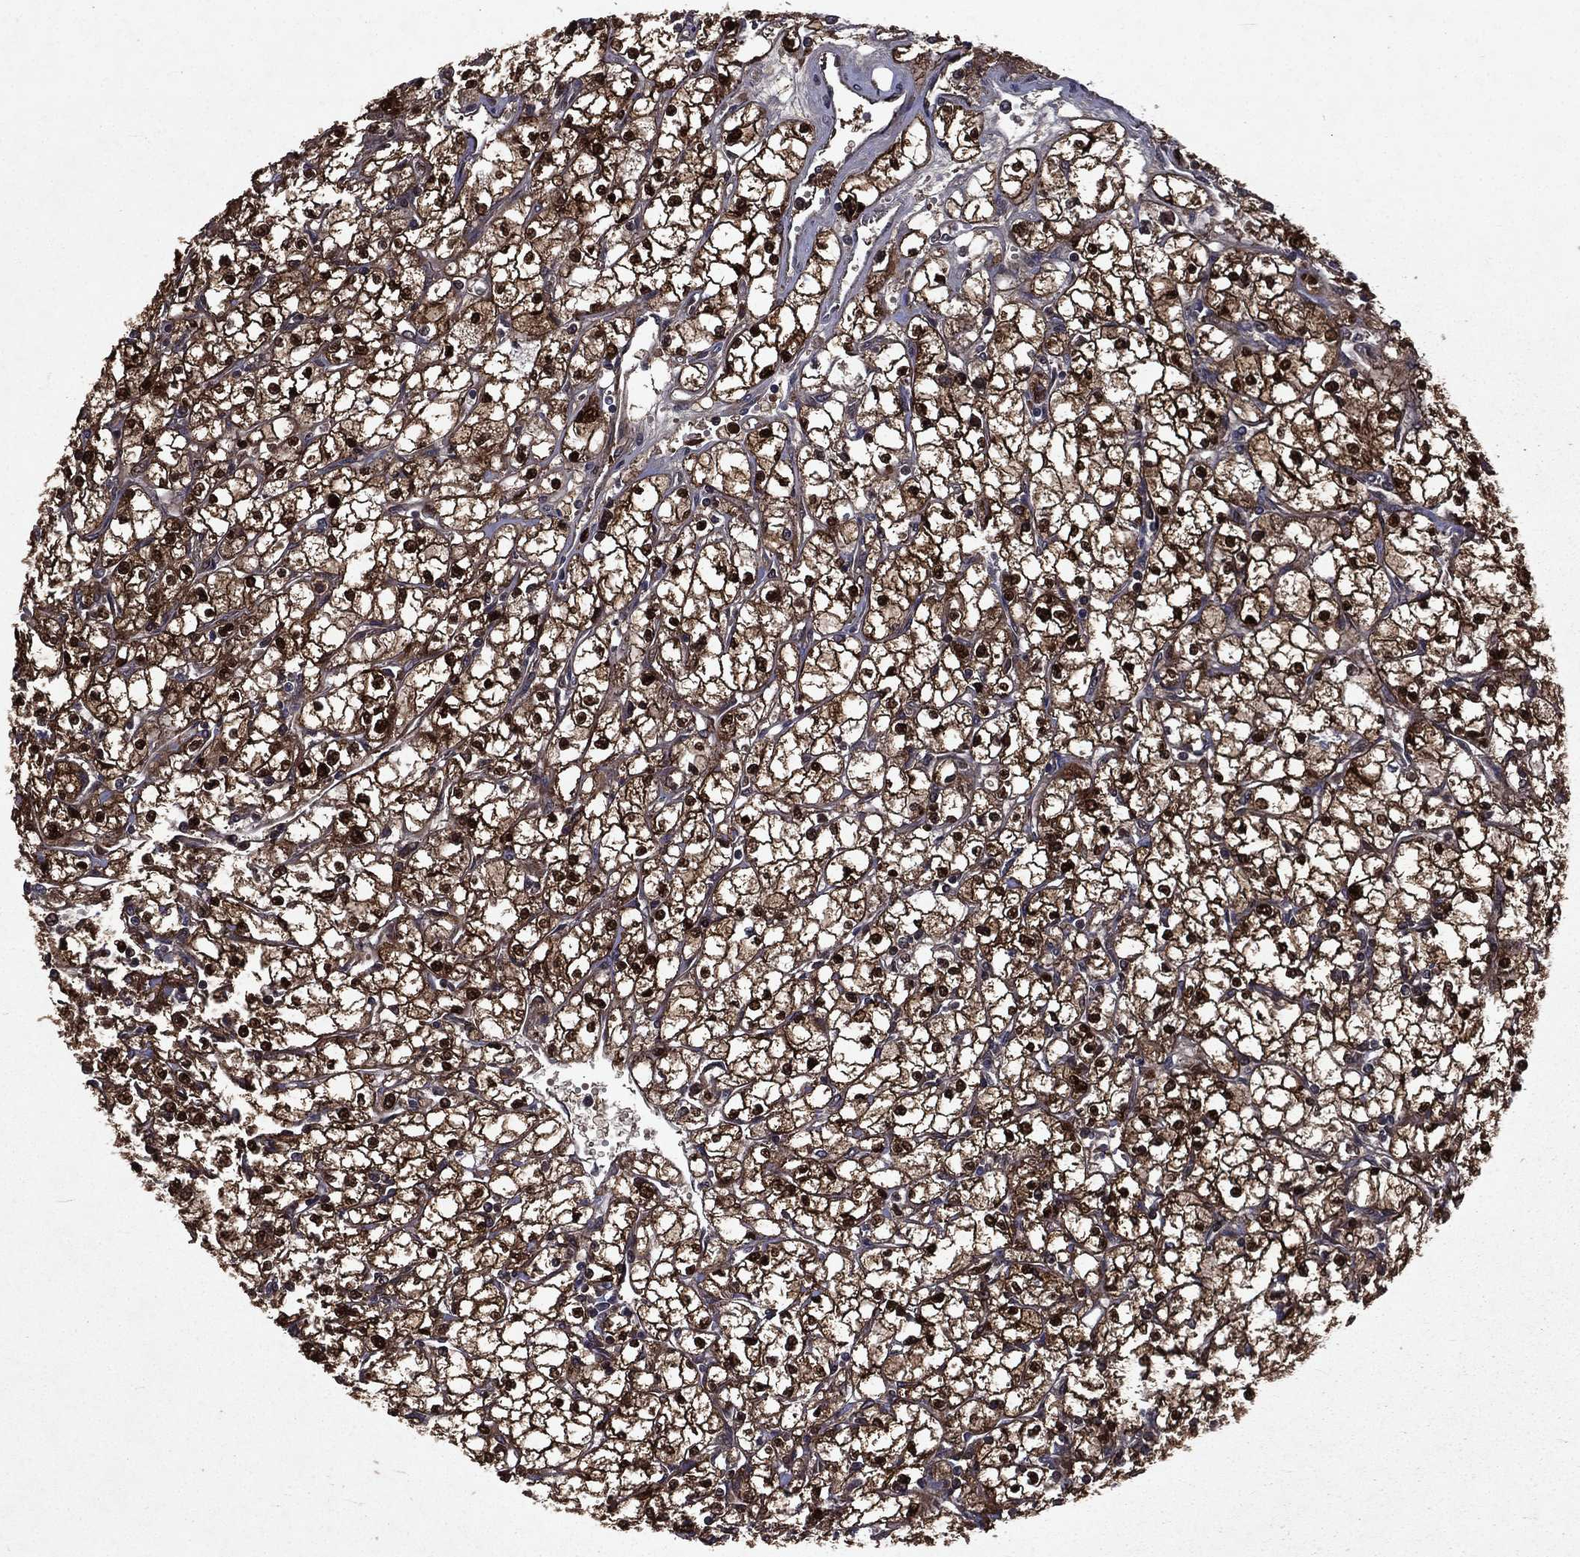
{"staining": {"intensity": "strong", "quantity": ">75%", "location": "cytoplasmic/membranous,nuclear"}, "tissue": "renal cancer", "cell_type": "Tumor cells", "image_type": "cancer", "snomed": [{"axis": "morphology", "description": "Adenocarcinoma, NOS"}, {"axis": "topography", "description": "Kidney"}], "caption": "Protein staining by IHC reveals strong cytoplasmic/membranous and nuclear staining in about >75% of tumor cells in renal cancer (adenocarcinoma).", "gene": "FGD1", "patient": {"sex": "male", "age": 67}}